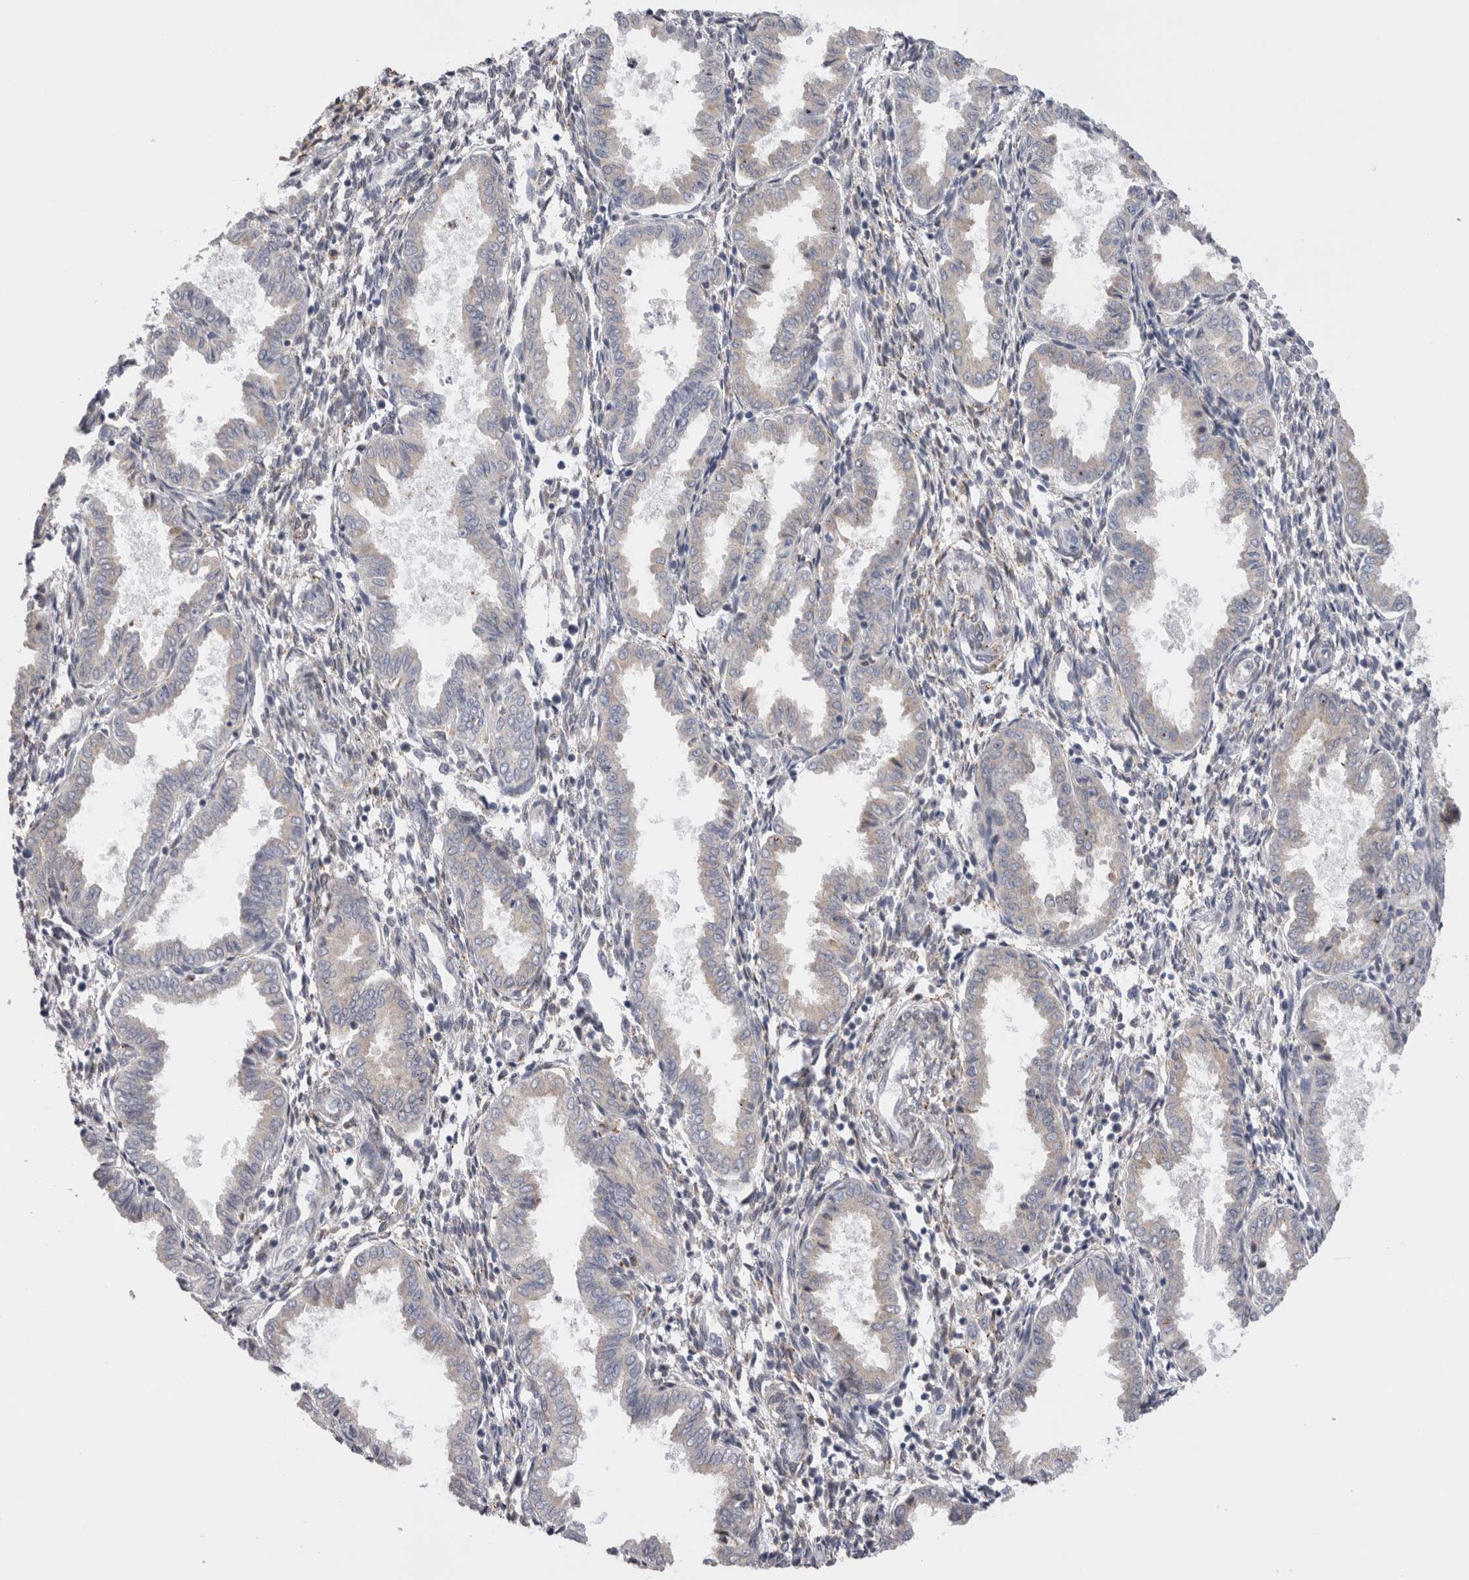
{"staining": {"intensity": "weak", "quantity": "25%-75%", "location": "nuclear"}, "tissue": "endometrium", "cell_type": "Cells in endometrial stroma", "image_type": "normal", "snomed": [{"axis": "morphology", "description": "Normal tissue, NOS"}, {"axis": "topography", "description": "Endometrium"}], "caption": "Immunohistochemical staining of normal human endometrium reveals 25%-75% levels of weak nuclear protein positivity in about 25%-75% of cells in endometrial stroma. (Brightfield microscopy of DAB IHC at high magnification).", "gene": "VCPIP1", "patient": {"sex": "female", "age": 33}}